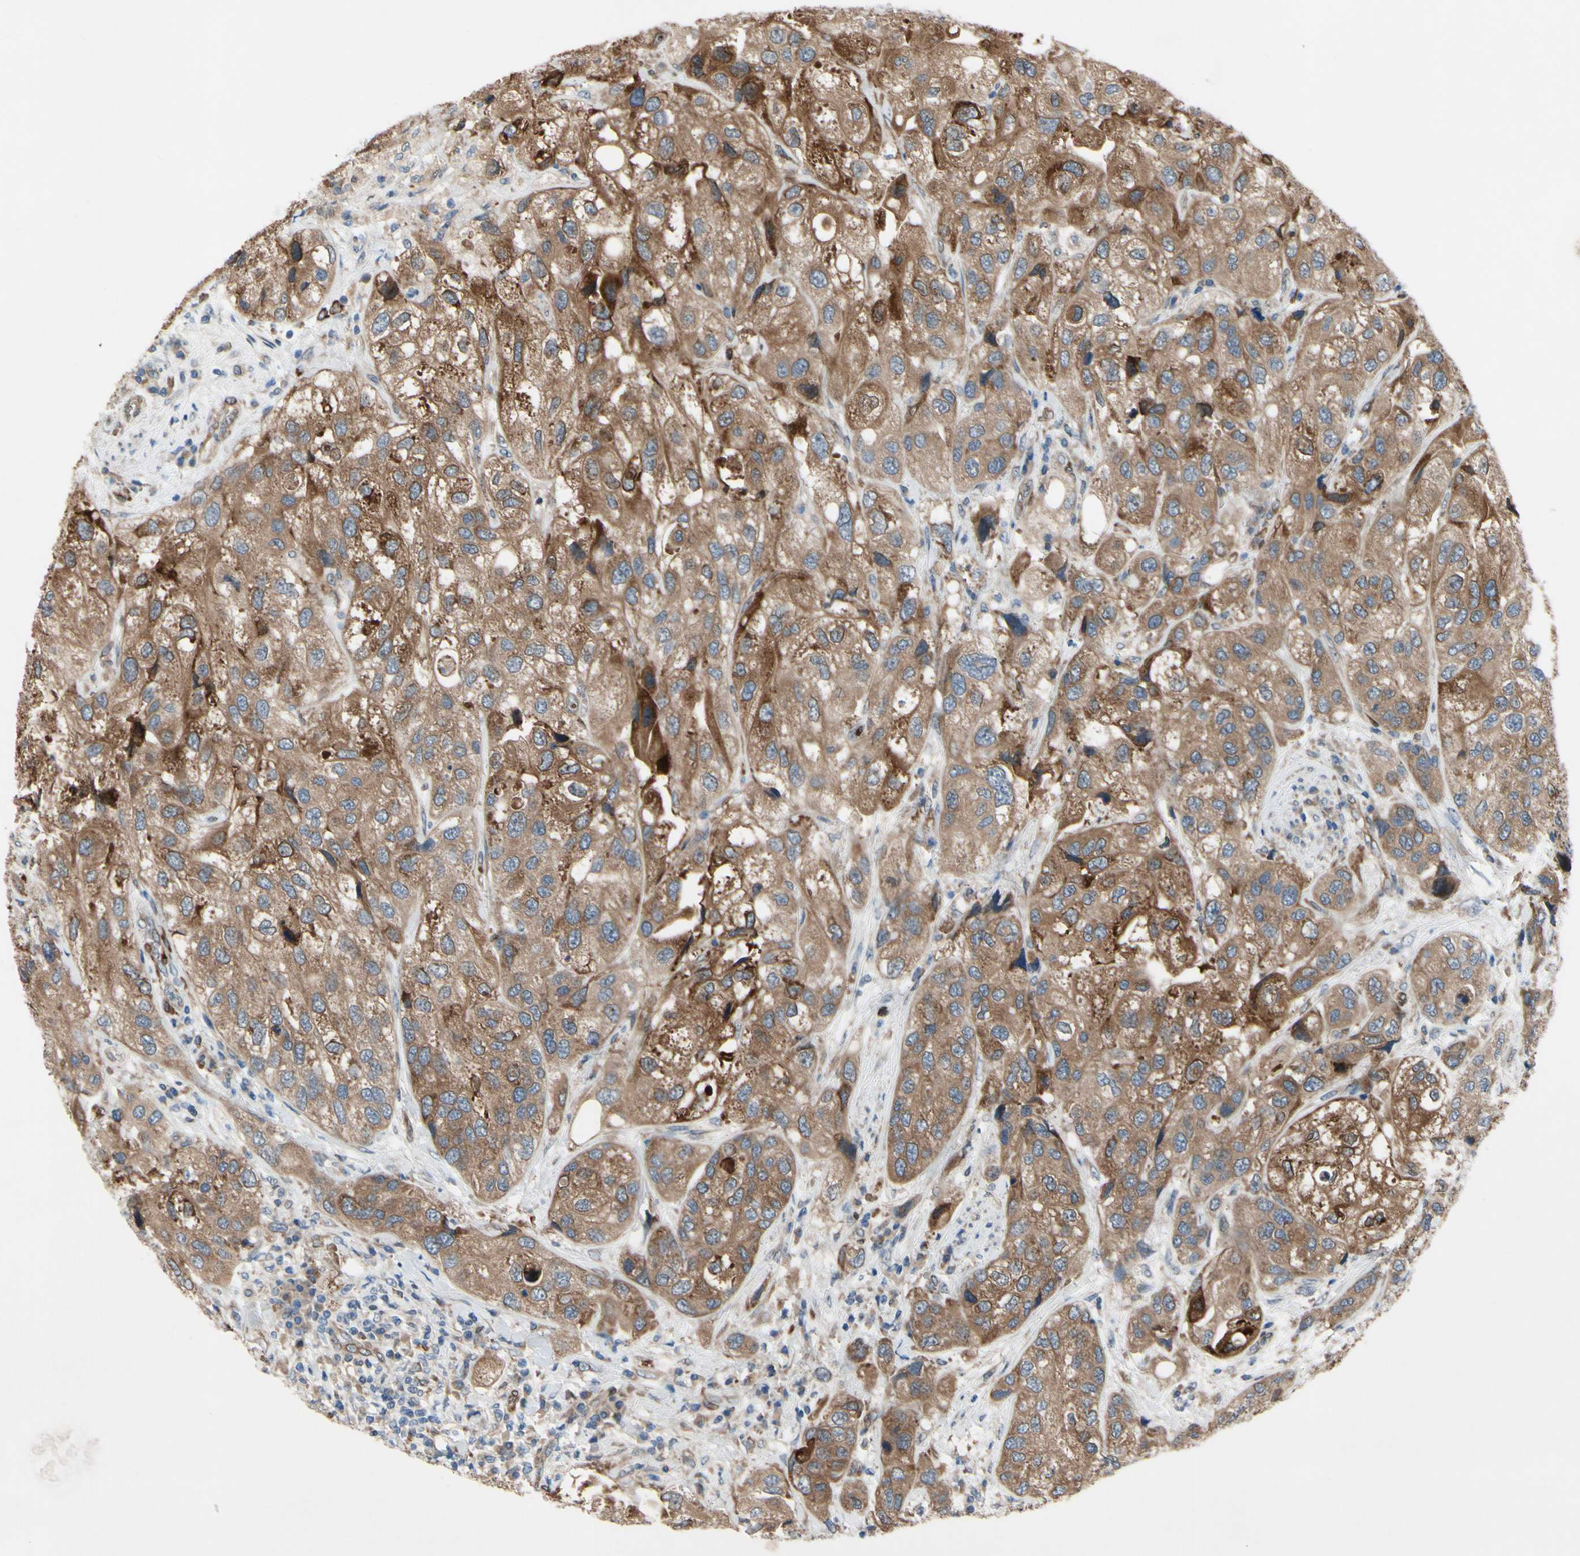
{"staining": {"intensity": "moderate", "quantity": ">75%", "location": "cytoplasmic/membranous"}, "tissue": "urothelial cancer", "cell_type": "Tumor cells", "image_type": "cancer", "snomed": [{"axis": "morphology", "description": "Urothelial carcinoma, High grade"}, {"axis": "topography", "description": "Urinary bladder"}], "caption": "Immunohistochemical staining of human urothelial carcinoma (high-grade) exhibits moderate cytoplasmic/membranous protein staining in approximately >75% of tumor cells.", "gene": "PRXL2A", "patient": {"sex": "female", "age": 64}}